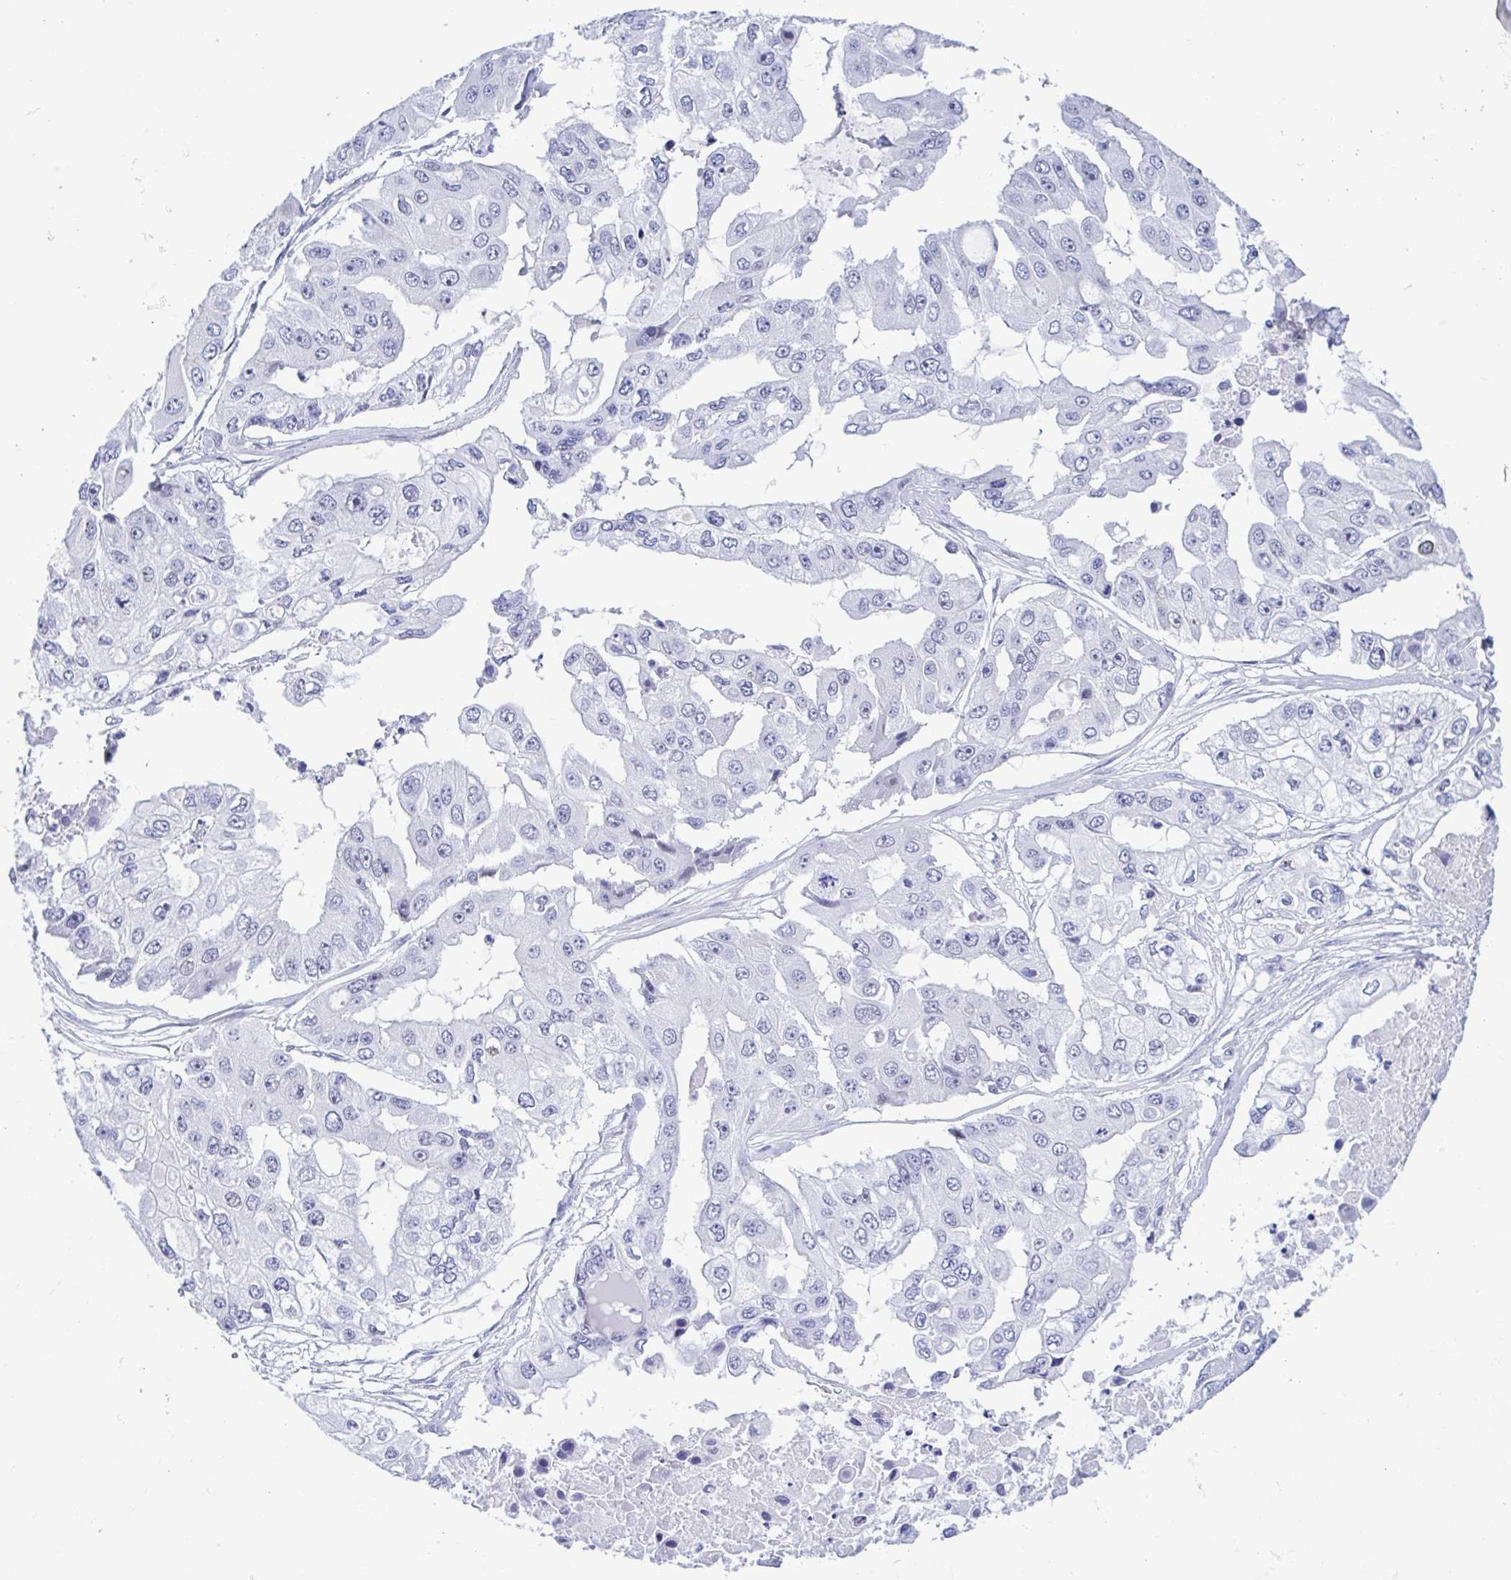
{"staining": {"intensity": "negative", "quantity": "none", "location": "none"}, "tissue": "ovarian cancer", "cell_type": "Tumor cells", "image_type": "cancer", "snomed": [{"axis": "morphology", "description": "Cystadenocarcinoma, serous, NOS"}, {"axis": "topography", "description": "Ovary"}], "caption": "Immunohistochemistry (IHC) of human ovarian serous cystadenocarcinoma exhibits no positivity in tumor cells.", "gene": "PERM1", "patient": {"sex": "female", "age": 56}}